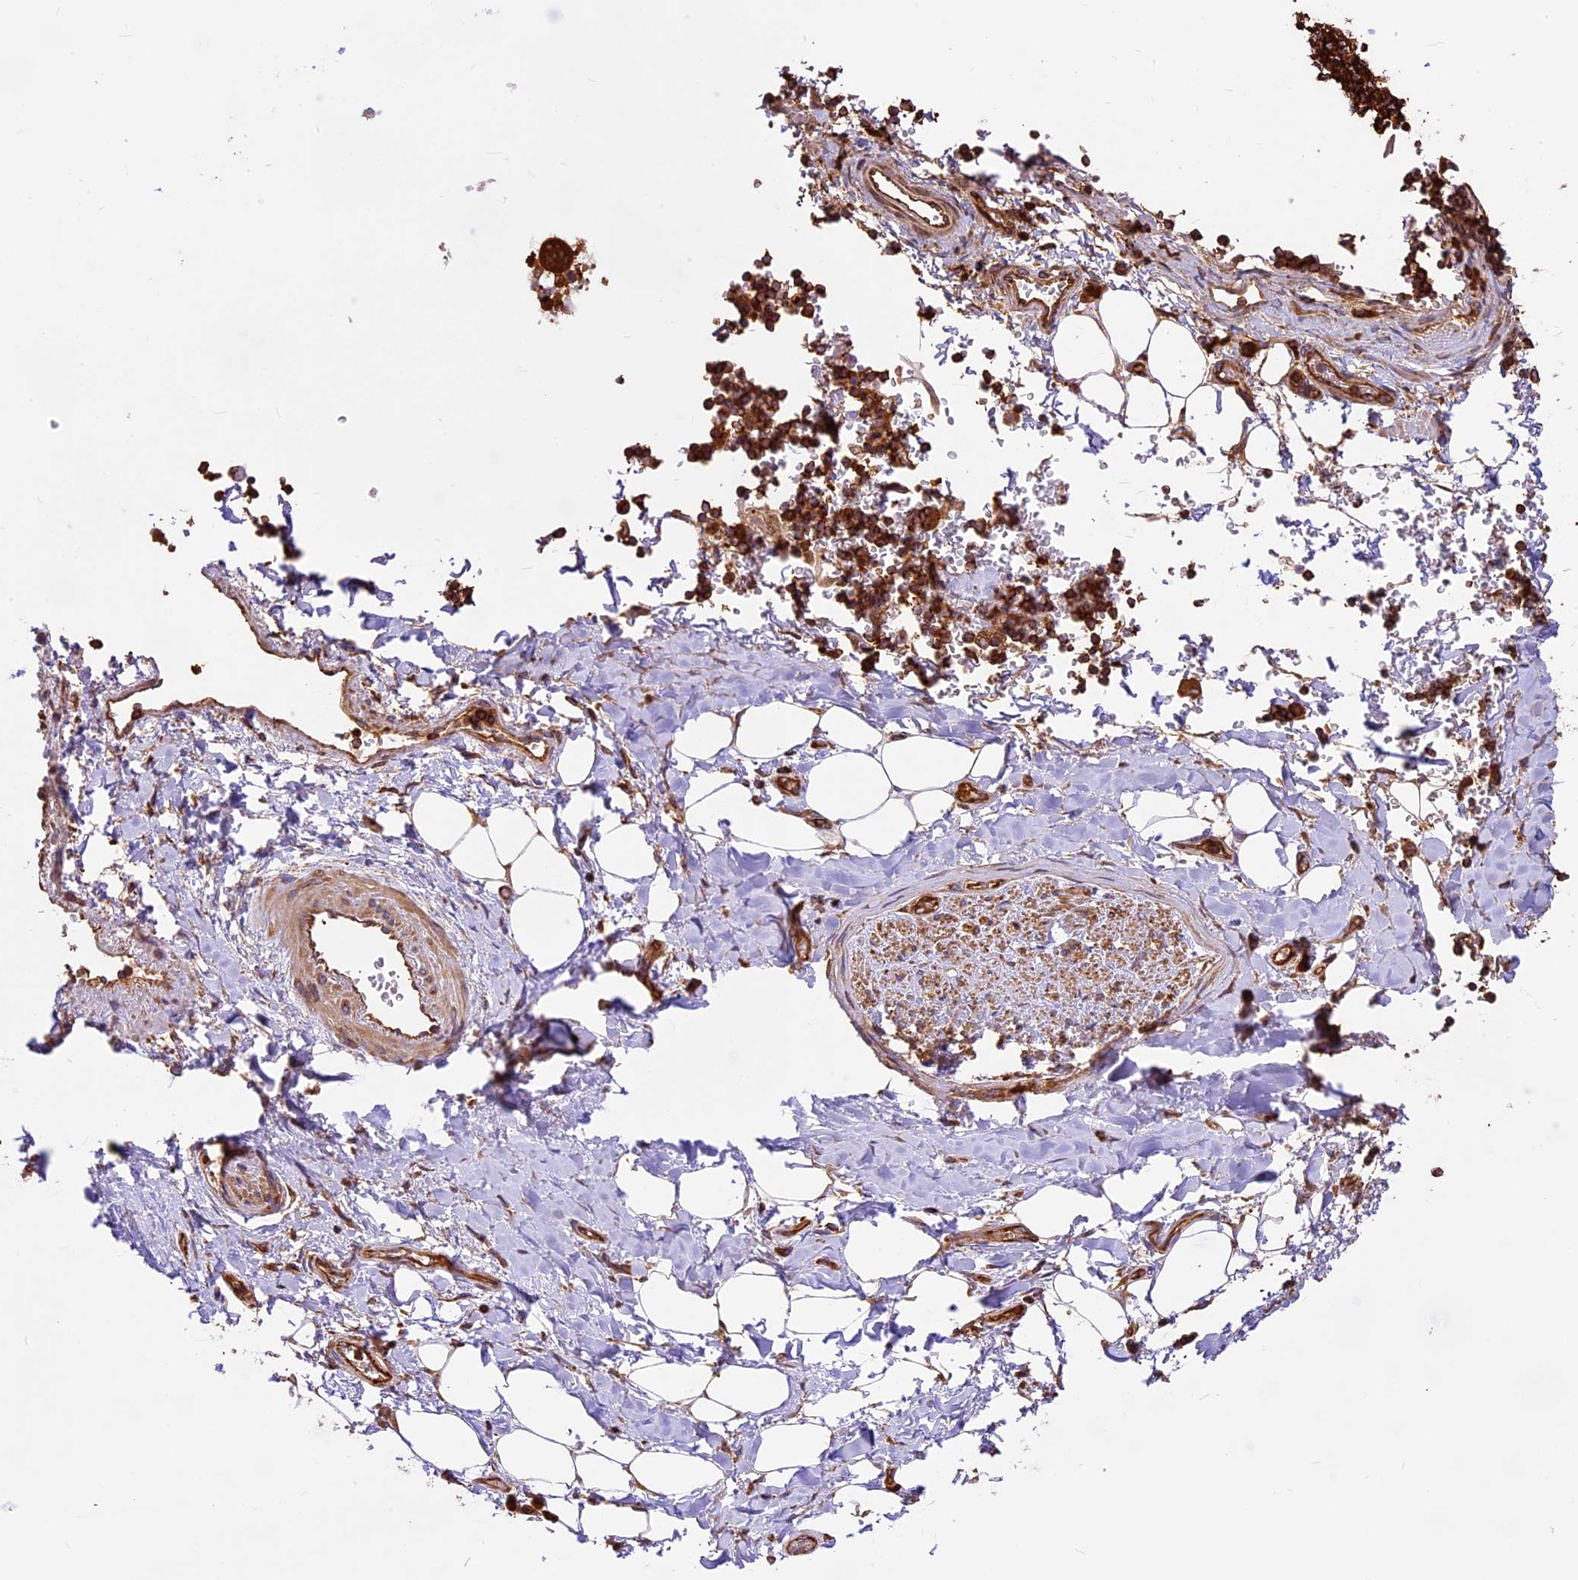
{"staining": {"intensity": "moderate", "quantity": ">75%", "location": "cytoplasmic/membranous"}, "tissue": "adipose tissue", "cell_type": "Adipocytes", "image_type": "normal", "snomed": [{"axis": "morphology", "description": "Normal tissue, NOS"}, {"axis": "topography", "description": "Lymph node"}, {"axis": "topography", "description": "Cartilage tissue"}, {"axis": "topography", "description": "Bronchus"}], "caption": "Immunohistochemistry staining of benign adipose tissue, which reveals medium levels of moderate cytoplasmic/membranous staining in about >75% of adipocytes indicating moderate cytoplasmic/membranous protein positivity. The staining was performed using DAB (brown) for protein detection and nuclei were counterstained in hematoxylin (blue).", "gene": "KARS1", "patient": {"sex": "male", "age": 63}}